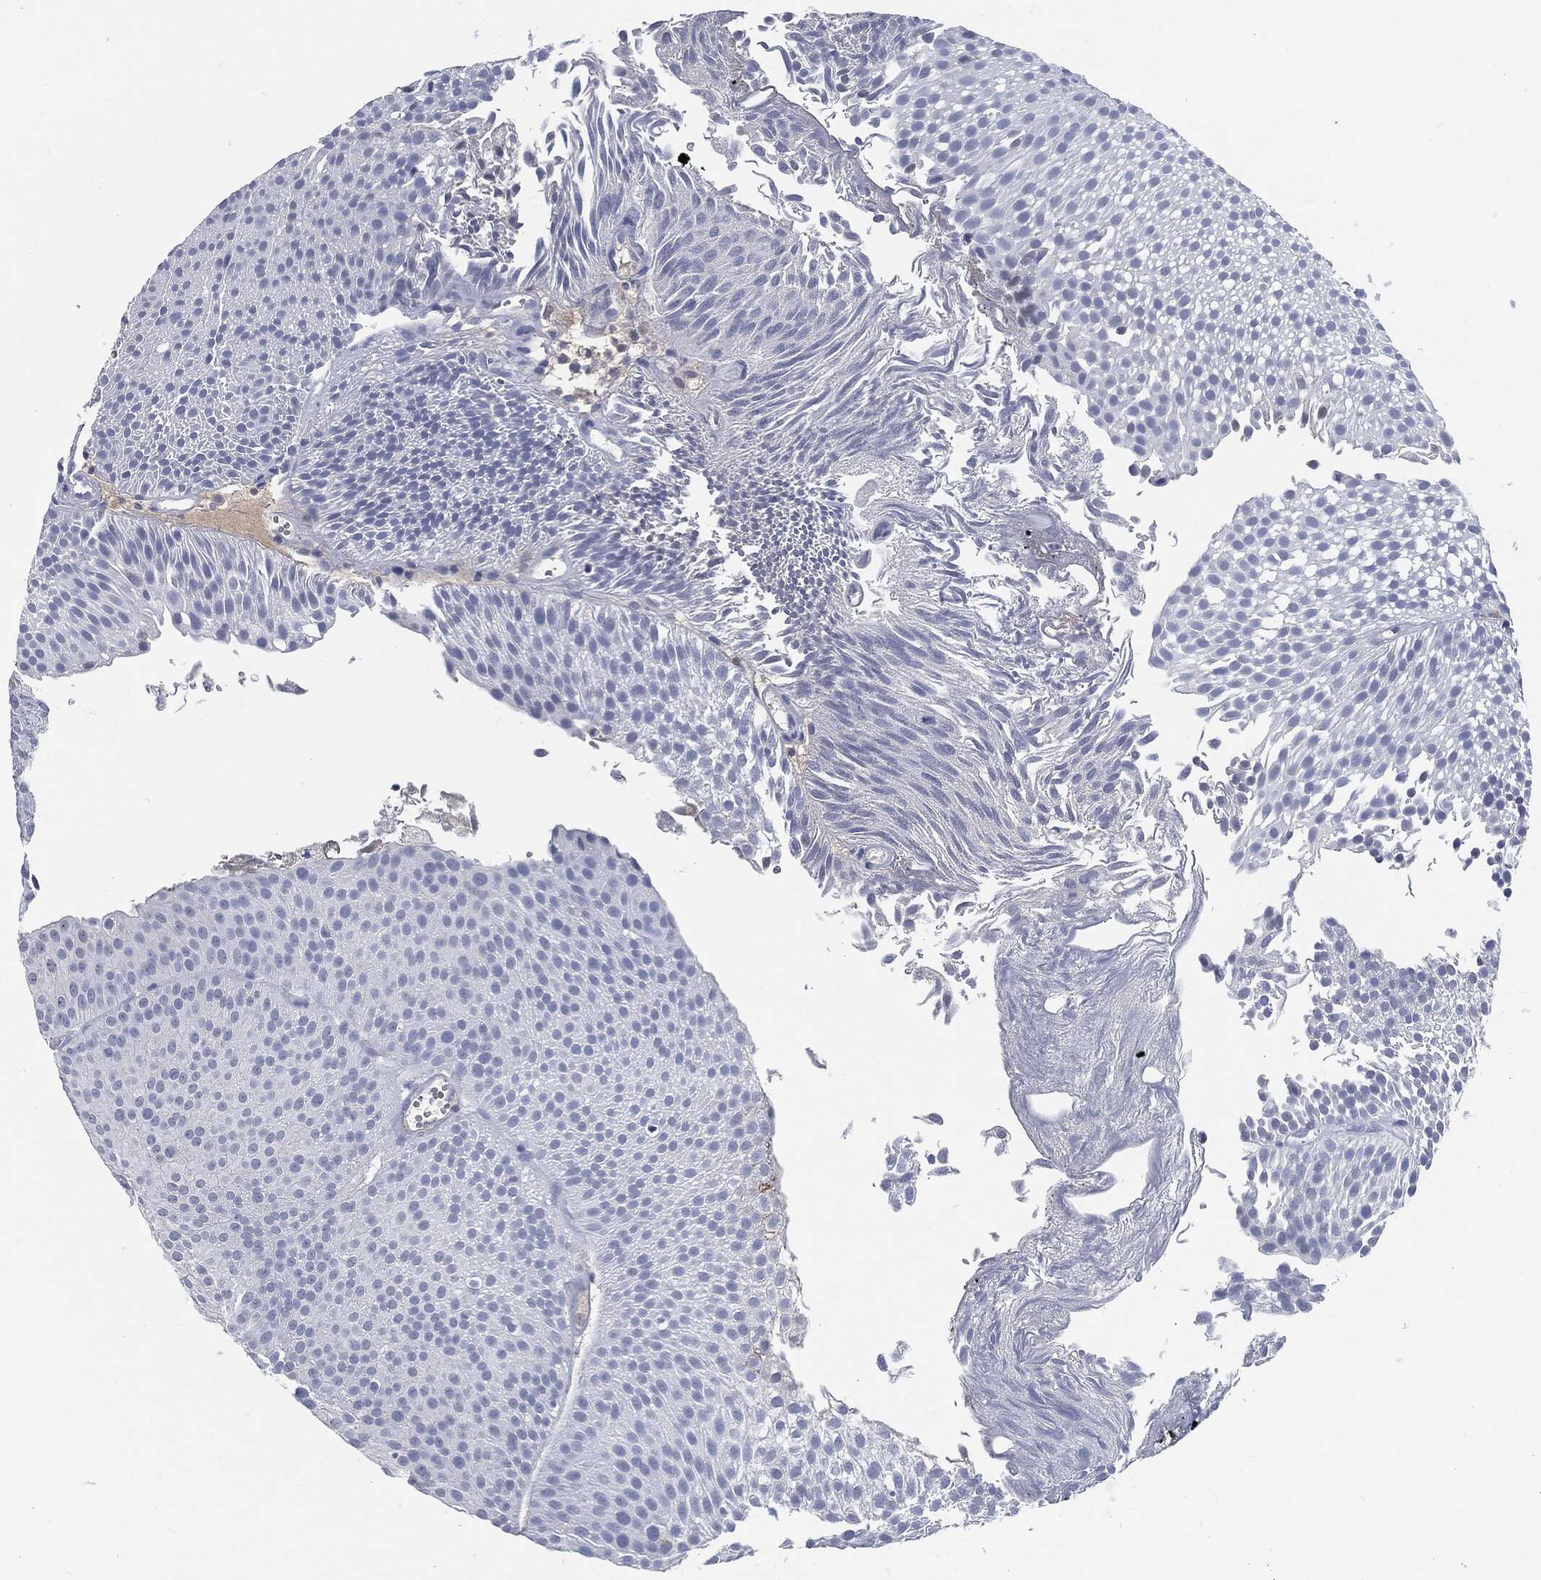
{"staining": {"intensity": "negative", "quantity": "none", "location": "none"}, "tissue": "urothelial cancer", "cell_type": "Tumor cells", "image_type": "cancer", "snomed": [{"axis": "morphology", "description": "Urothelial carcinoma, Low grade"}, {"axis": "topography", "description": "Urinary bladder"}], "caption": "Low-grade urothelial carcinoma was stained to show a protein in brown. There is no significant positivity in tumor cells.", "gene": "MST1", "patient": {"sex": "male", "age": 65}}